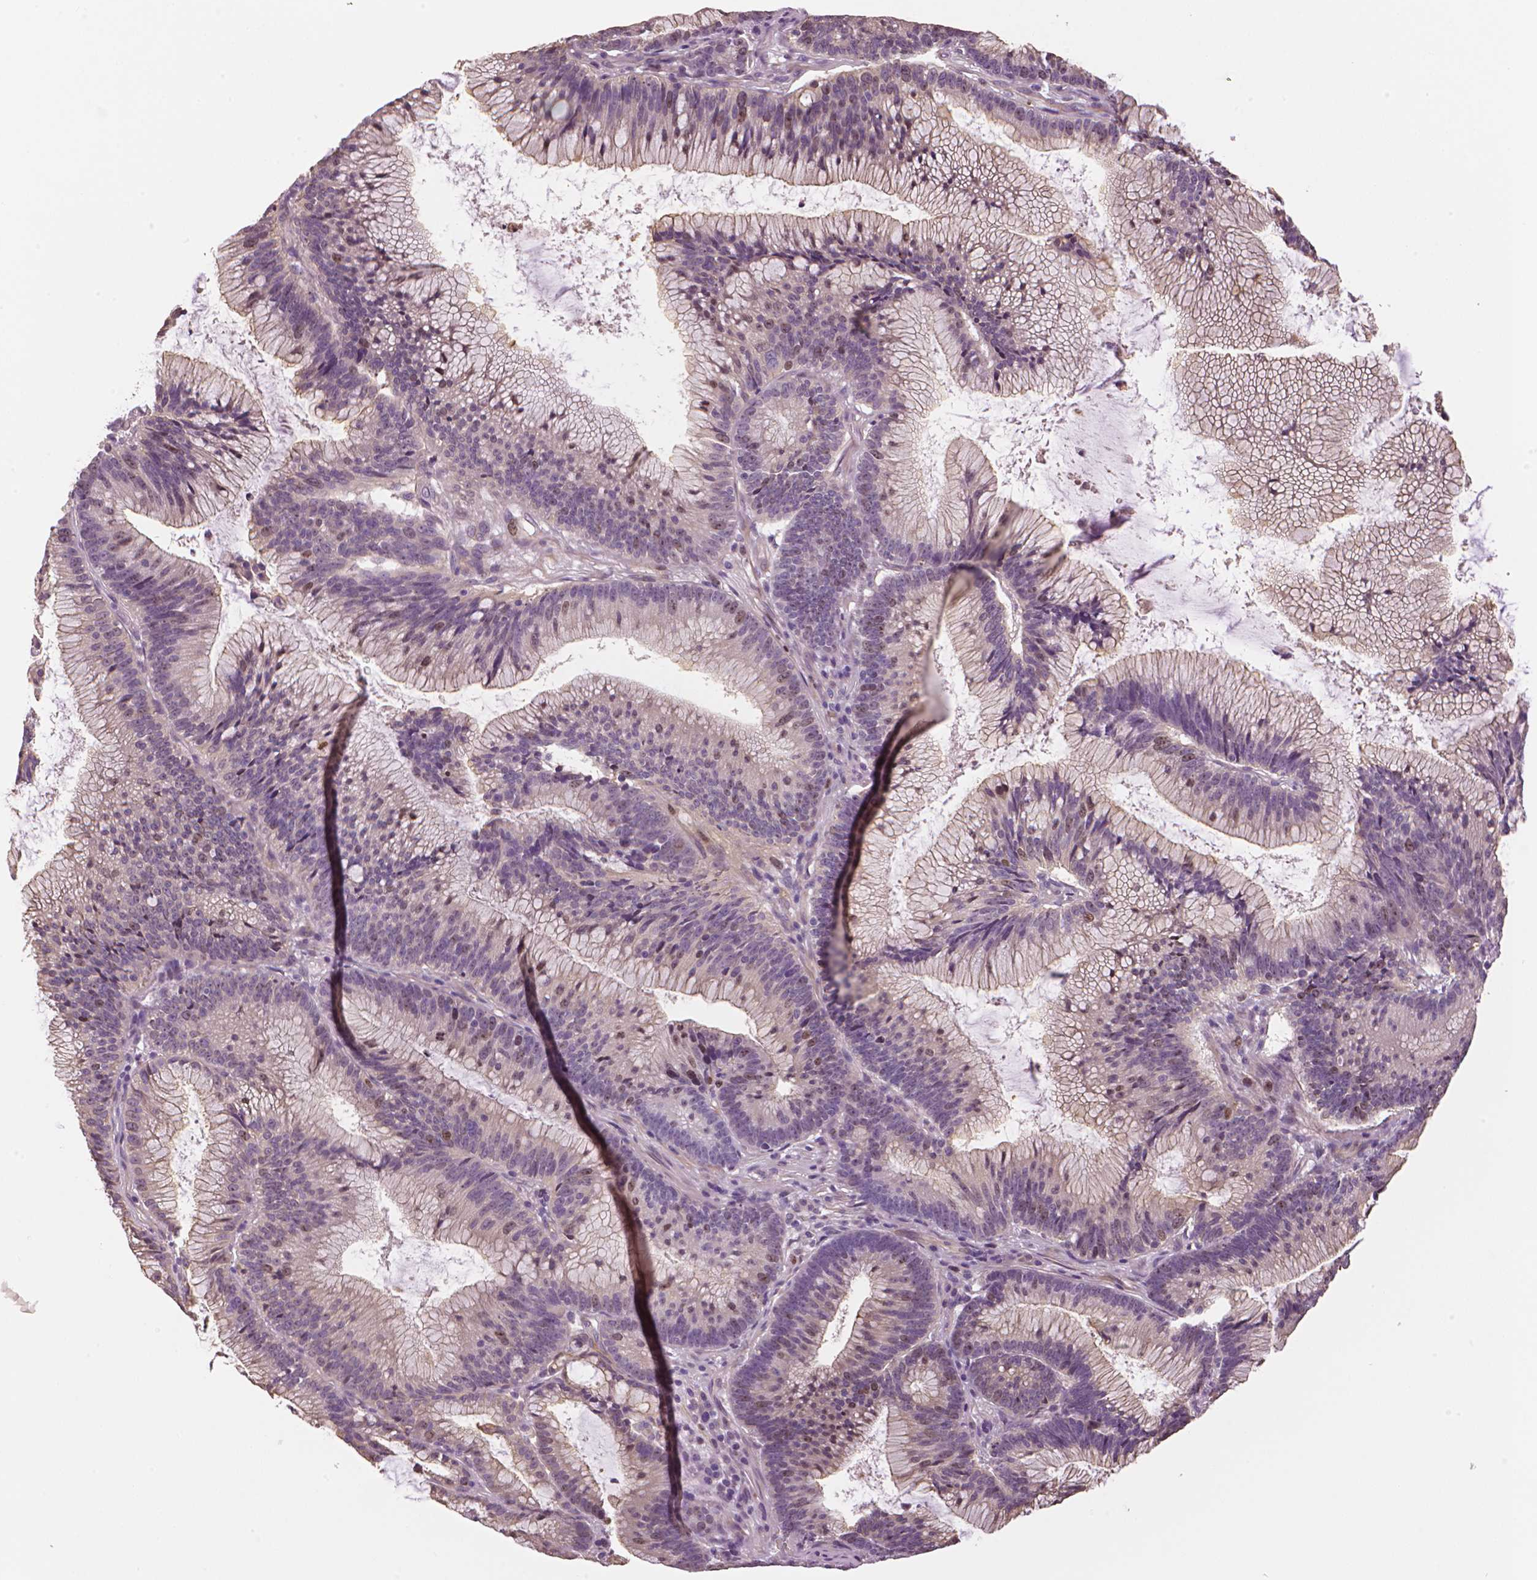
{"staining": {"intensity": "moderate", "quantity": "<25%", "location": "nuclear"}, "tissue": "colorectal cancer", "cell_type": "Tumor cells", "image_type": "cancer", "snomed": [{"axis": "morphology", "description": "Adenocarcinoma, NOS"}, {"axis": "topography", "description": "Colon"}], "caption": "DAB (3,3'-diaminobenzidine) immunohistochemical staining of human colorectal cancer exhibits moderate nuclear protein positivity in about <25% of tumor cells.", "gene": "MKI67", "patient": {"sex": "female", "age": 78}}